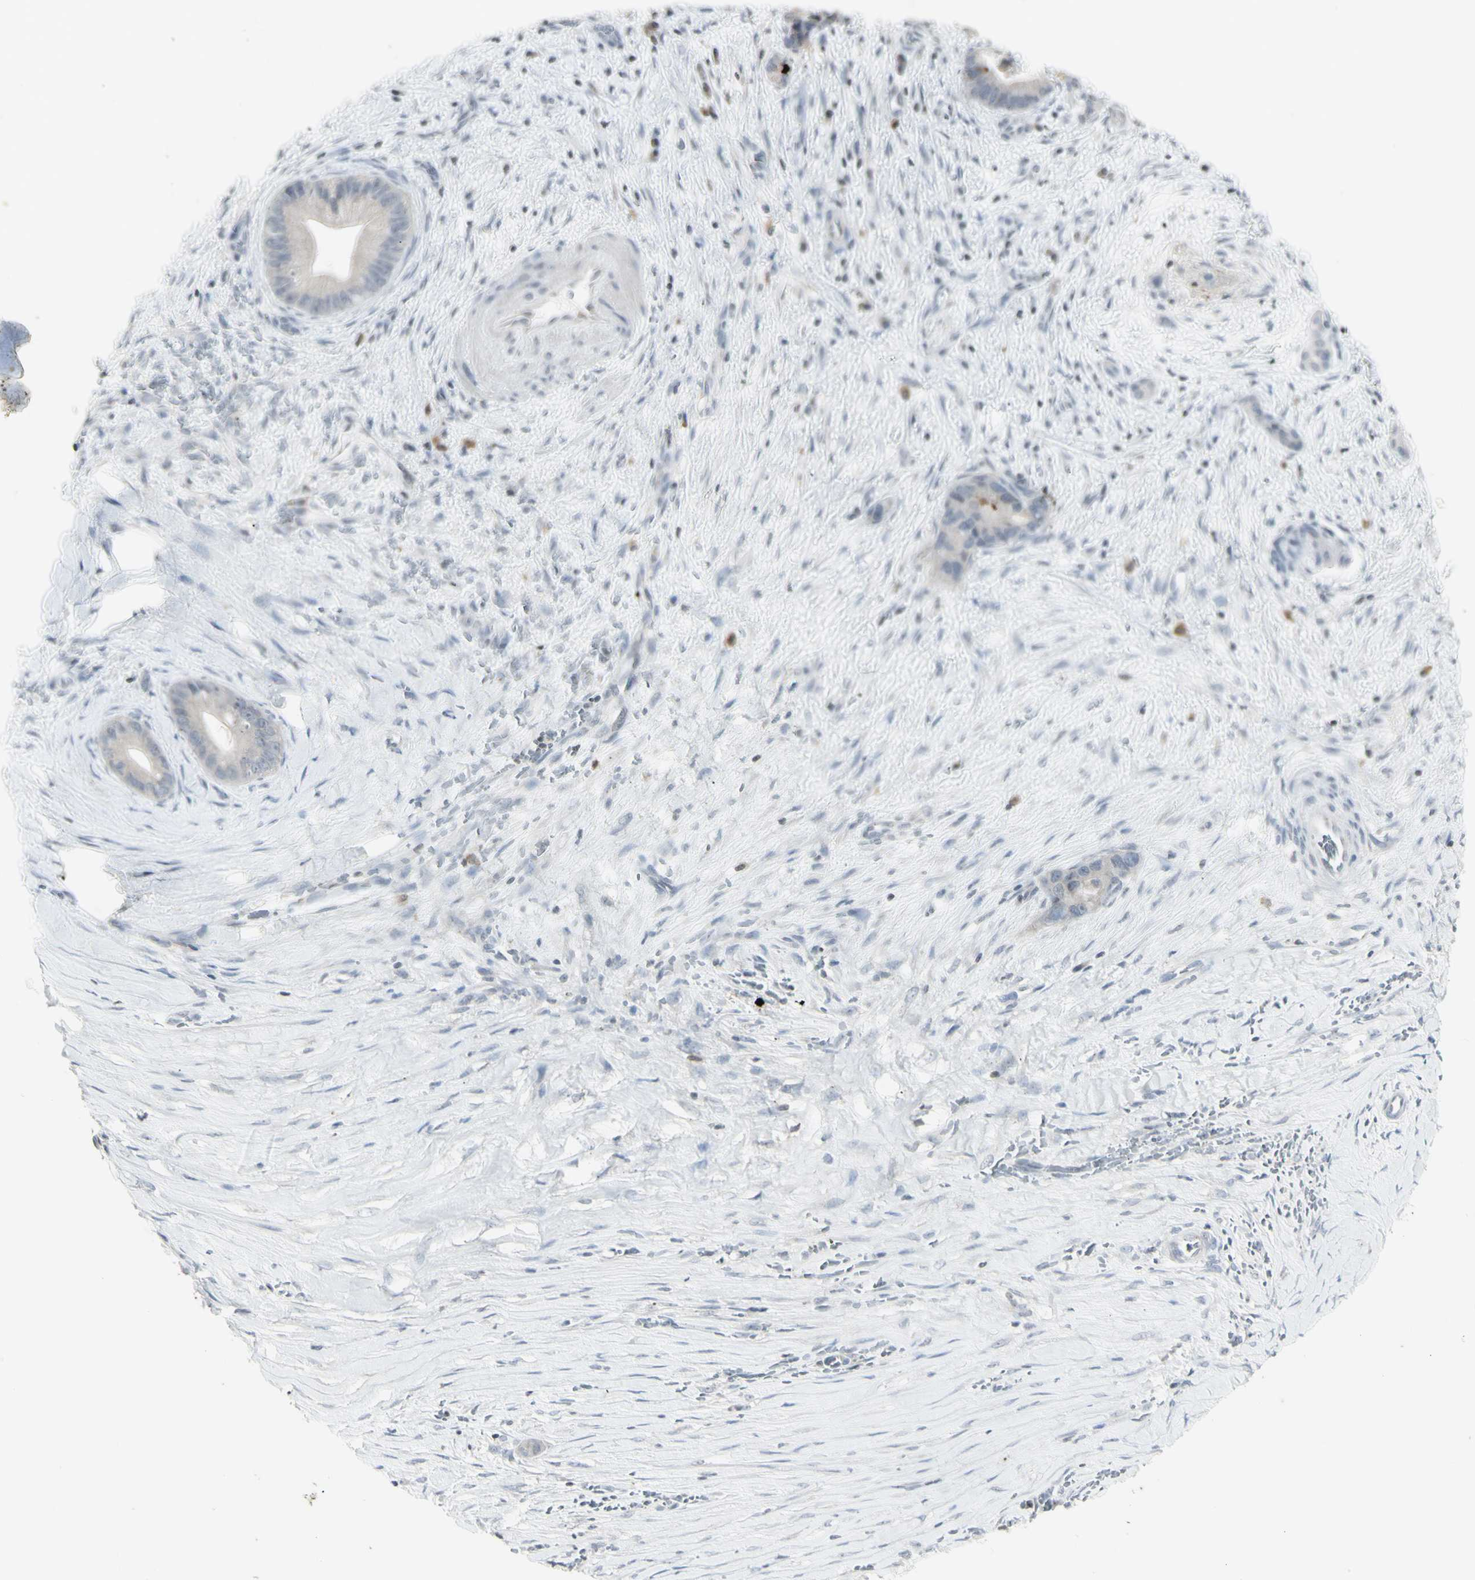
{"staining": {"intensity": "negative", "quantity": "none", "location": "none"}, "tissue": "liver cancer", "cell_type": "Tumor cells", "image_type": "cancer", "snomed": [{"axis": "morphology", "description": "Cholangiocarcinoma"}, {"axis": "topography", "description": "Liver"}], "caption": "Immunohistochemical staining of cholangiocarcinoma (liver) displays no significant staining in tumor cells.", "gene": "MUC5AC", "patient": {"sex": "female", "age": 55}}